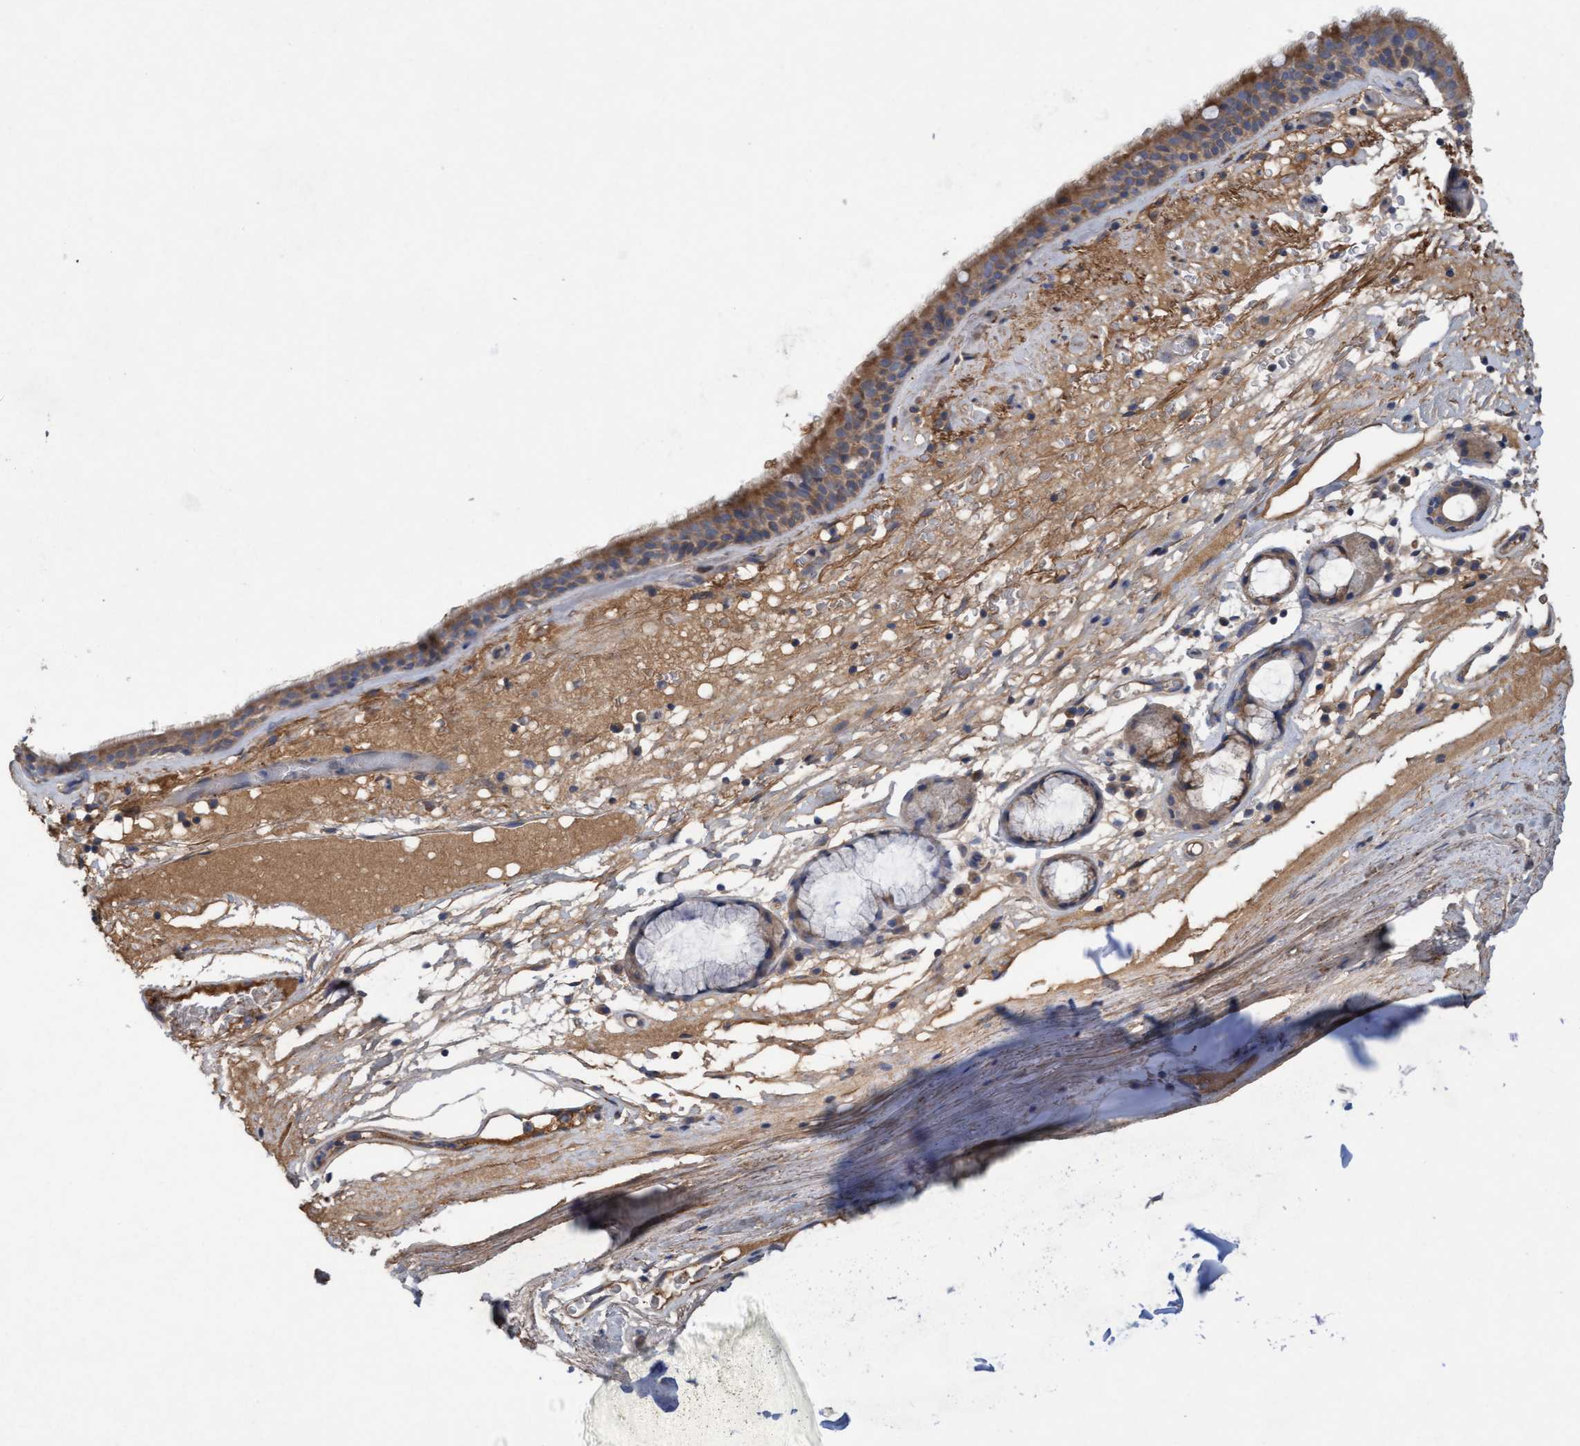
{"staining": {"intensity": "moderate", "quantity": ">75%", "location": "cytoplasmic/membranous"}, "tissue": "bronchus", "cell_type": "Respiratory epithelial cells", "image_type": "normal", "snomed": [{"axis": "morphology", "description": "Normal tissue, NOS"}, {"axis": "topography", "description": "Cartilage tissue"}], "caption": "Bronchus stained for a protein (brown) displays moderate cytoplasmic/membranous positive positivity in approximately >75% of respiratory epithelial cells.", "gene": "DDHD2", "patient": {"sex": "female", "age": 63}}